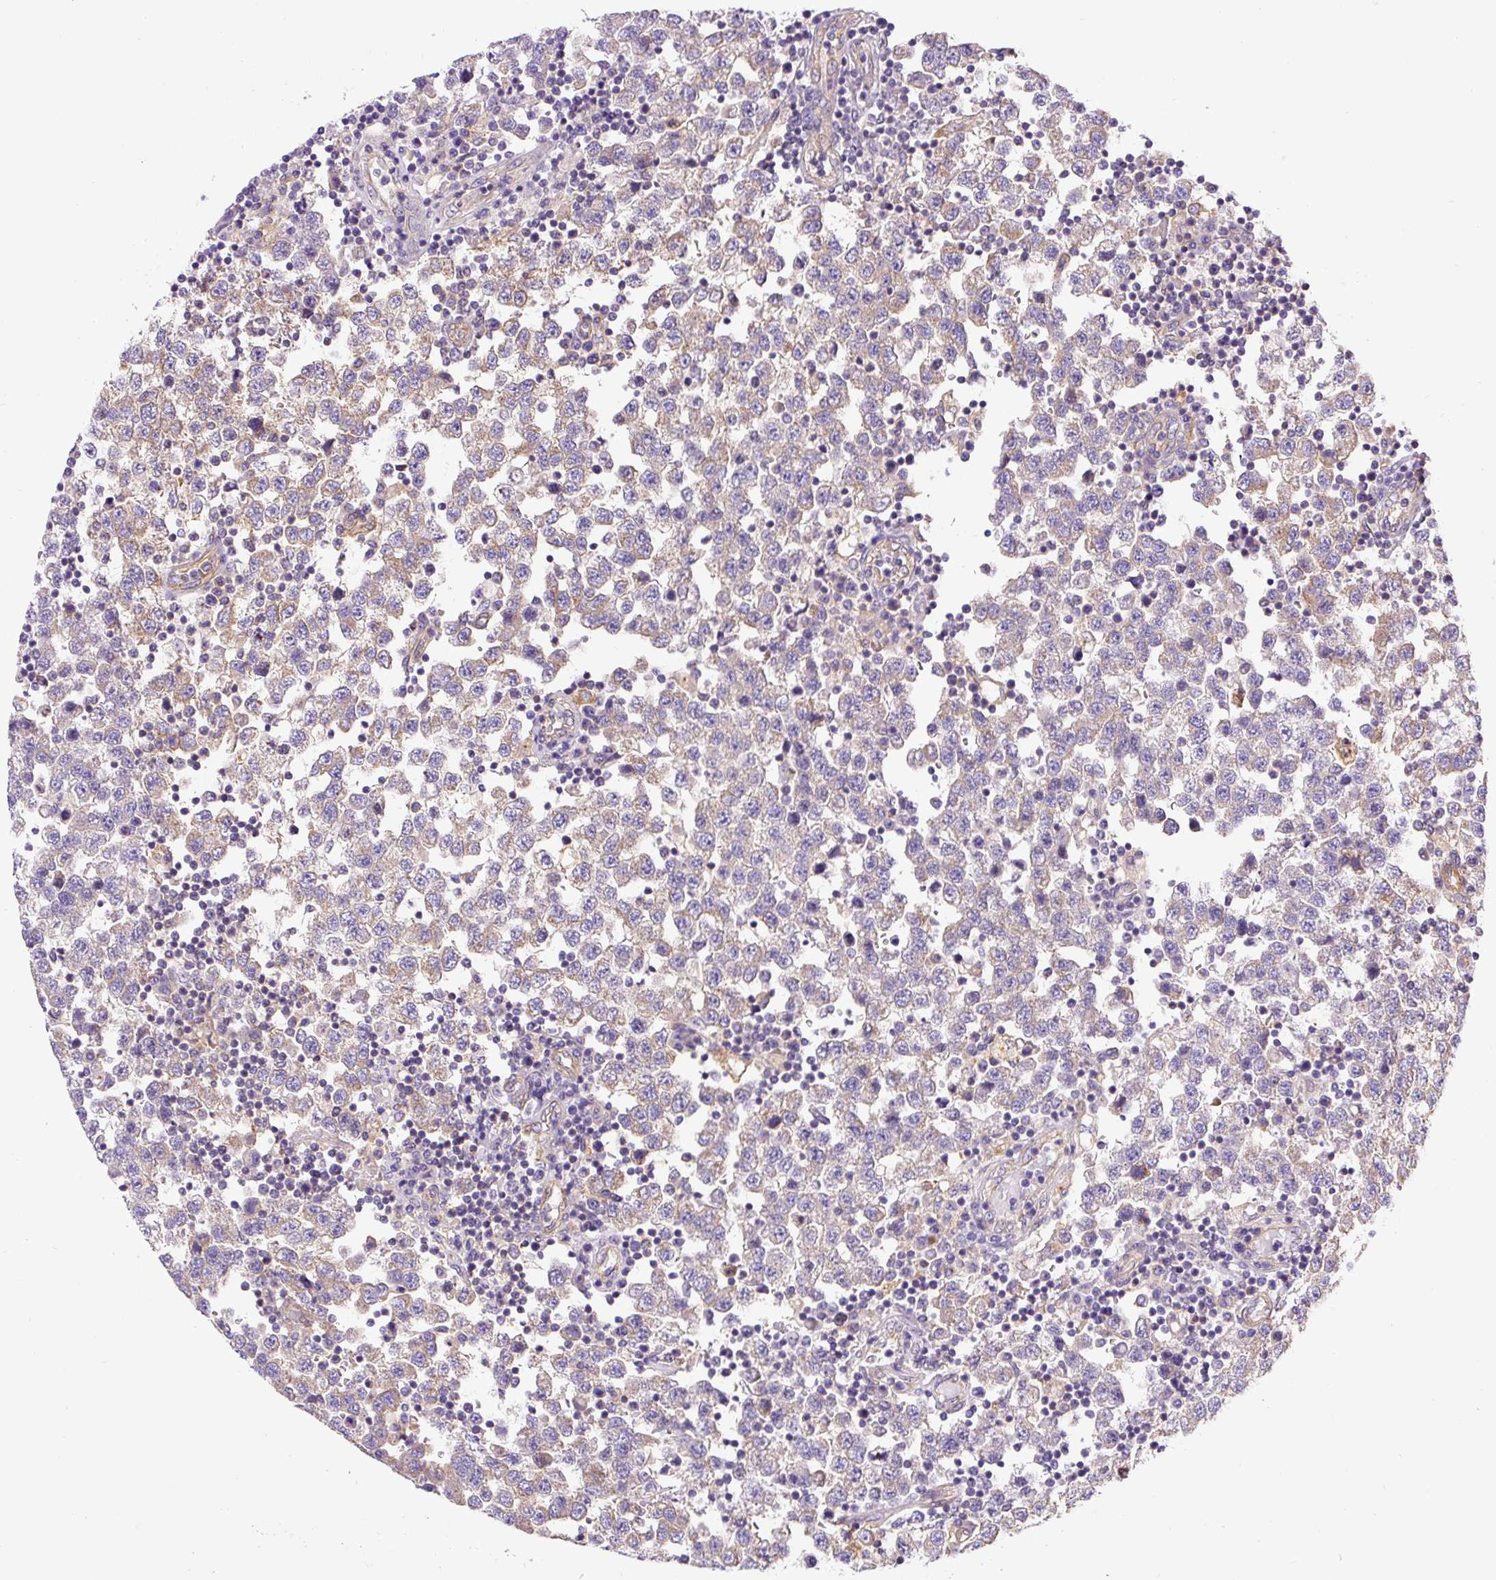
{"staining": {"intensity": "weak", "quantity": "25%-75%", "location": "cytoplasmic/membranous"}, "tissue": "testis cancer", "cell_type": "Tumor cells", "image_type": "cancer", "snomed": [{"axis": "morphology", "description": "Seminoma, NOS"}, {"axis": "topography", "description": "Testis"}], "caption": "Human testis cancer (seminoma) stained for a protein (brown) reveals weak cytoplasmic/membranous positive expression in approximately 25%-75% of tumor cells.", "gene": "DCTN1", "patient": {"sex": "male", "age": 34}}